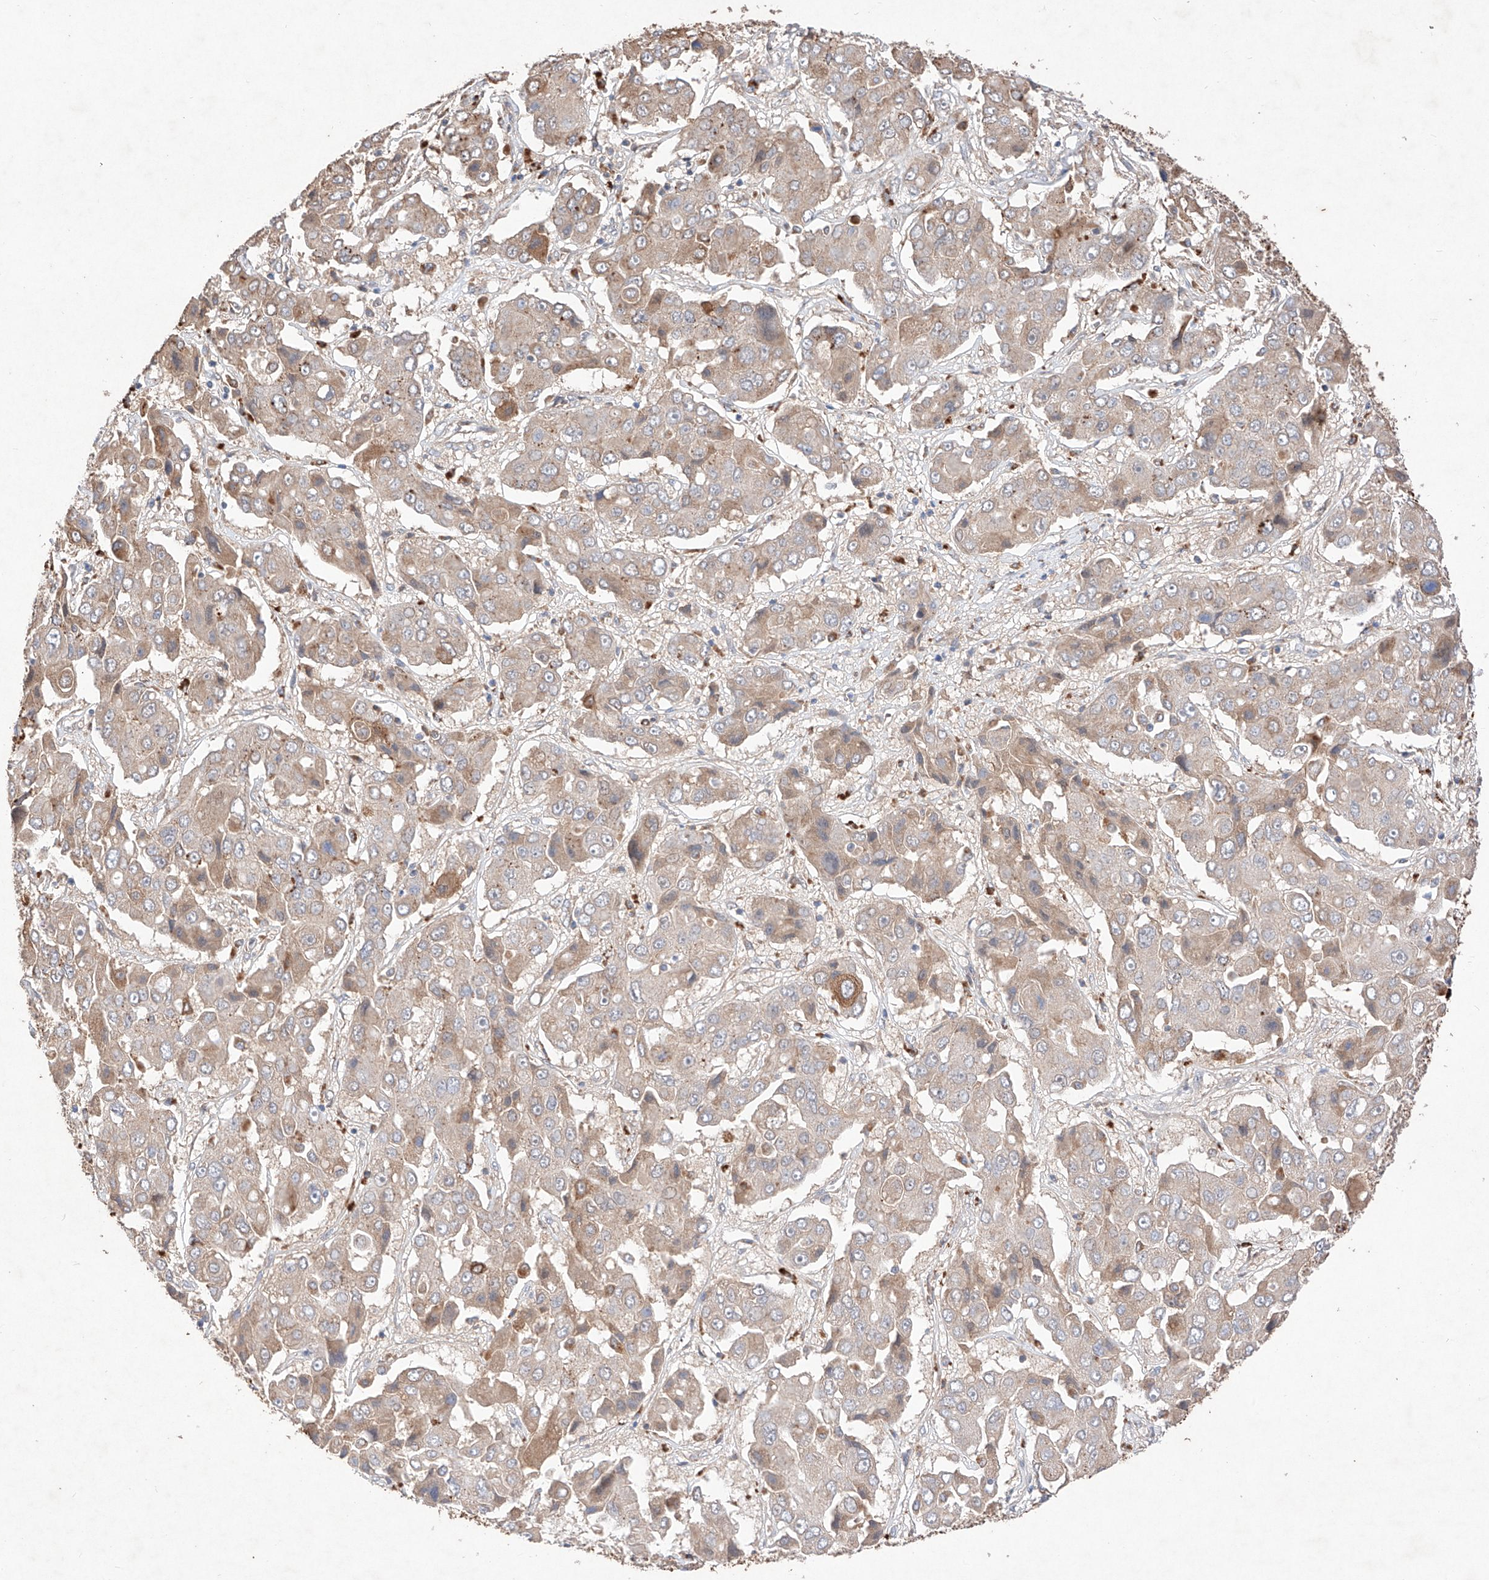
{"staining": {"intensity": "moderate", "quantity": "25%-75%", "location": "cytoplasmic/membranous"}, "tissue": "liver cancer", "cell_type": "Tumor cells", "image_type": "cancer", "snomed": [{"axis": "morphology", "description": "Cholangiocarcinoma"}, {"axis": "topography", "description": "Liver"}], "caption": "A histopathology image of human liver cancer stained for a protein displays moderate cytoplasmic/membranous brown staining in tumor cells.", "gene": "C6orf62", "patient": {"sex": "male", "age": 67}}